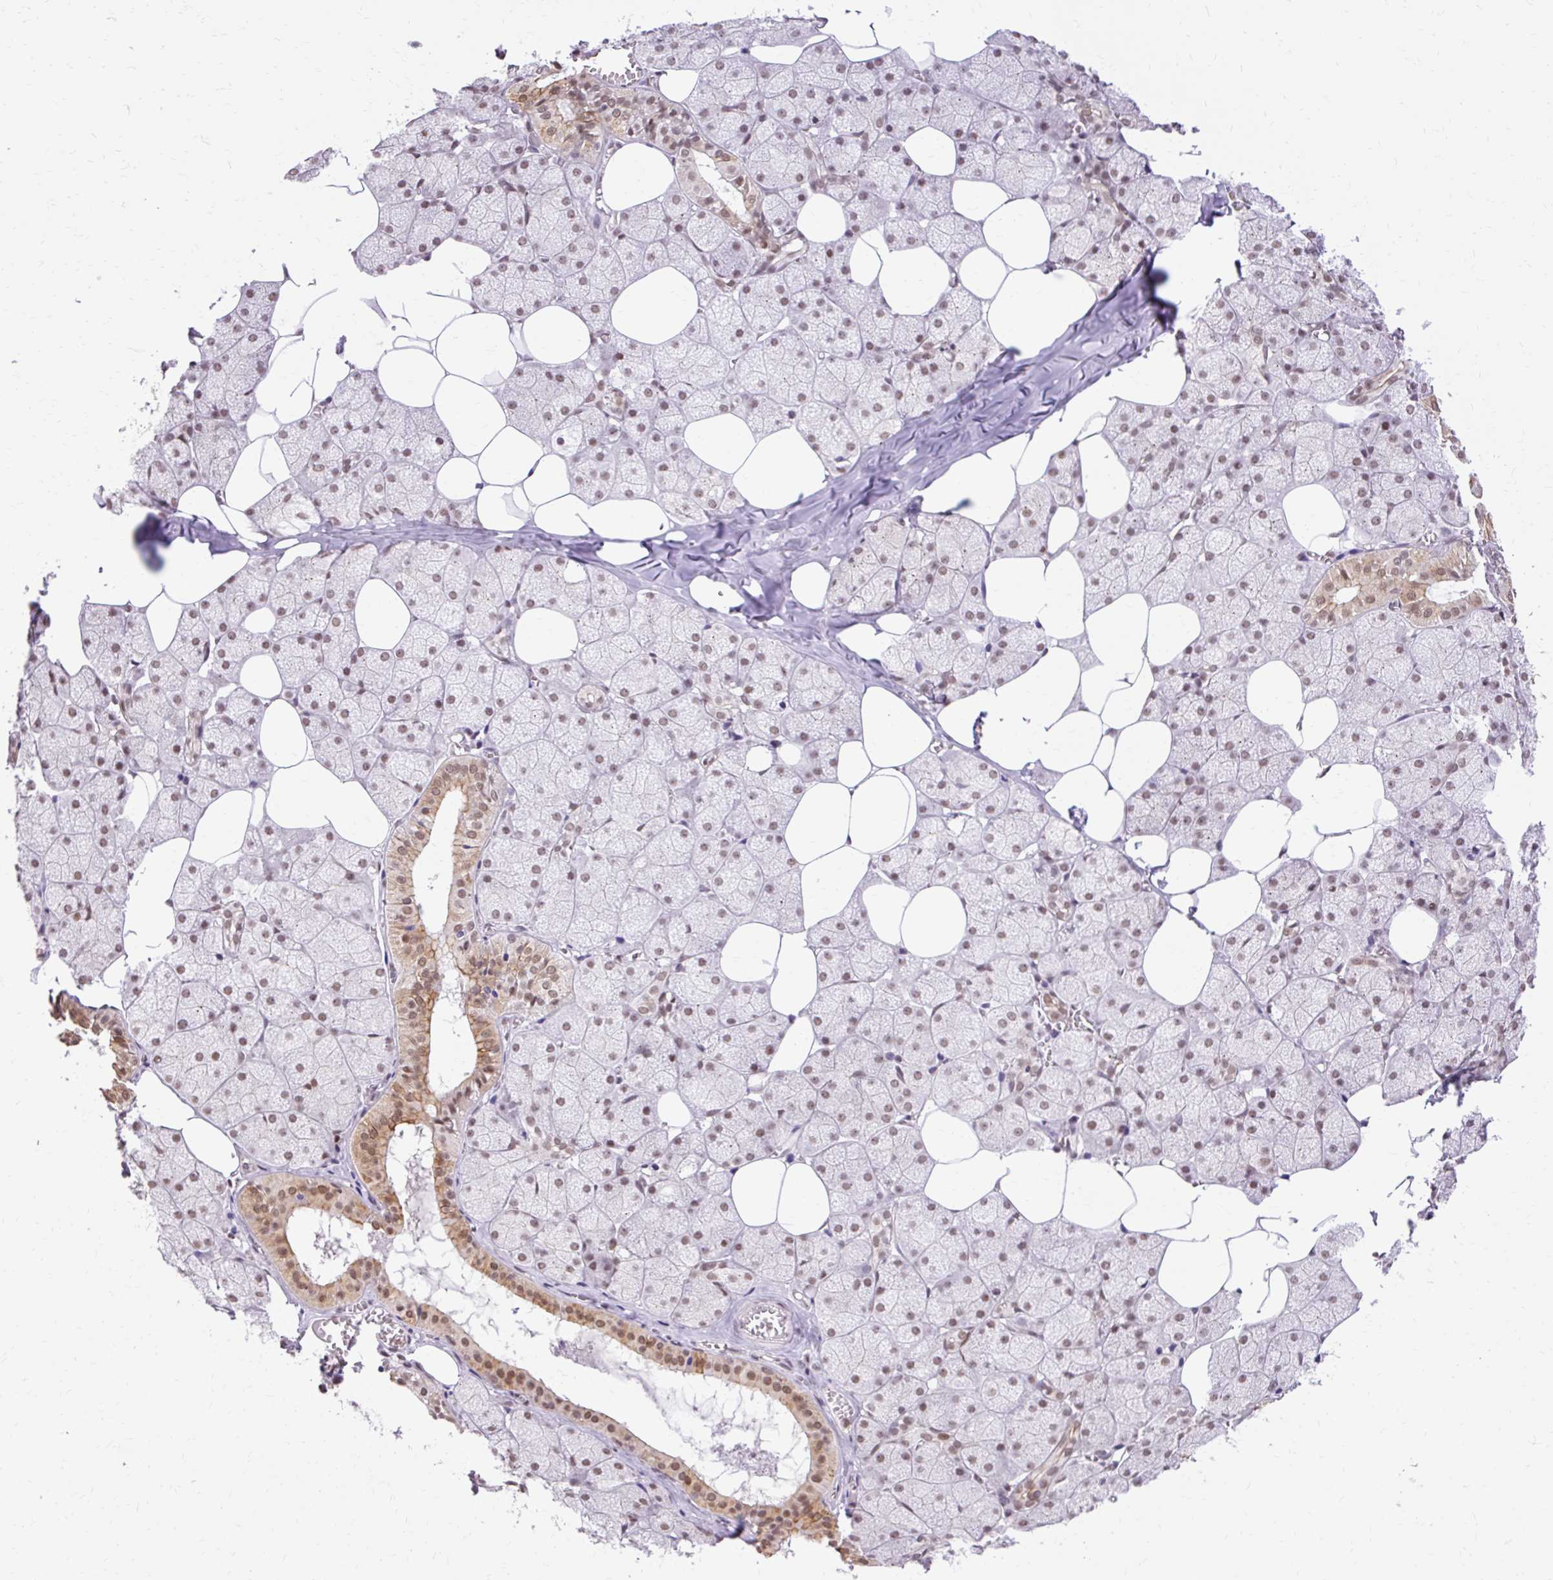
{"staining": {"intensity": "moderate", "quantity": ">75%", "location": "cytoplasmic/membranous,nuclear"}, "tissue": "salivary gland", "cell_type": "Glandular cells", "image_type": "normal", "snomed": [{"axis": "morphology", "description": "Normal tissue, NOS"}, {"axis": "topography", "description": "Salivary gland"}, {"axis": "topography", "description": "Peripheral nerve tissue"}], "caption": "A histopathology image of human salivary gland stained for a protein shows moderate cytoplasmic/membranous,nuclear brown staining in glandular cells. Nuclei are stained in blue.", "gene": "ENSG00000261832", "patient": {"sex": "male", "age": 38}}